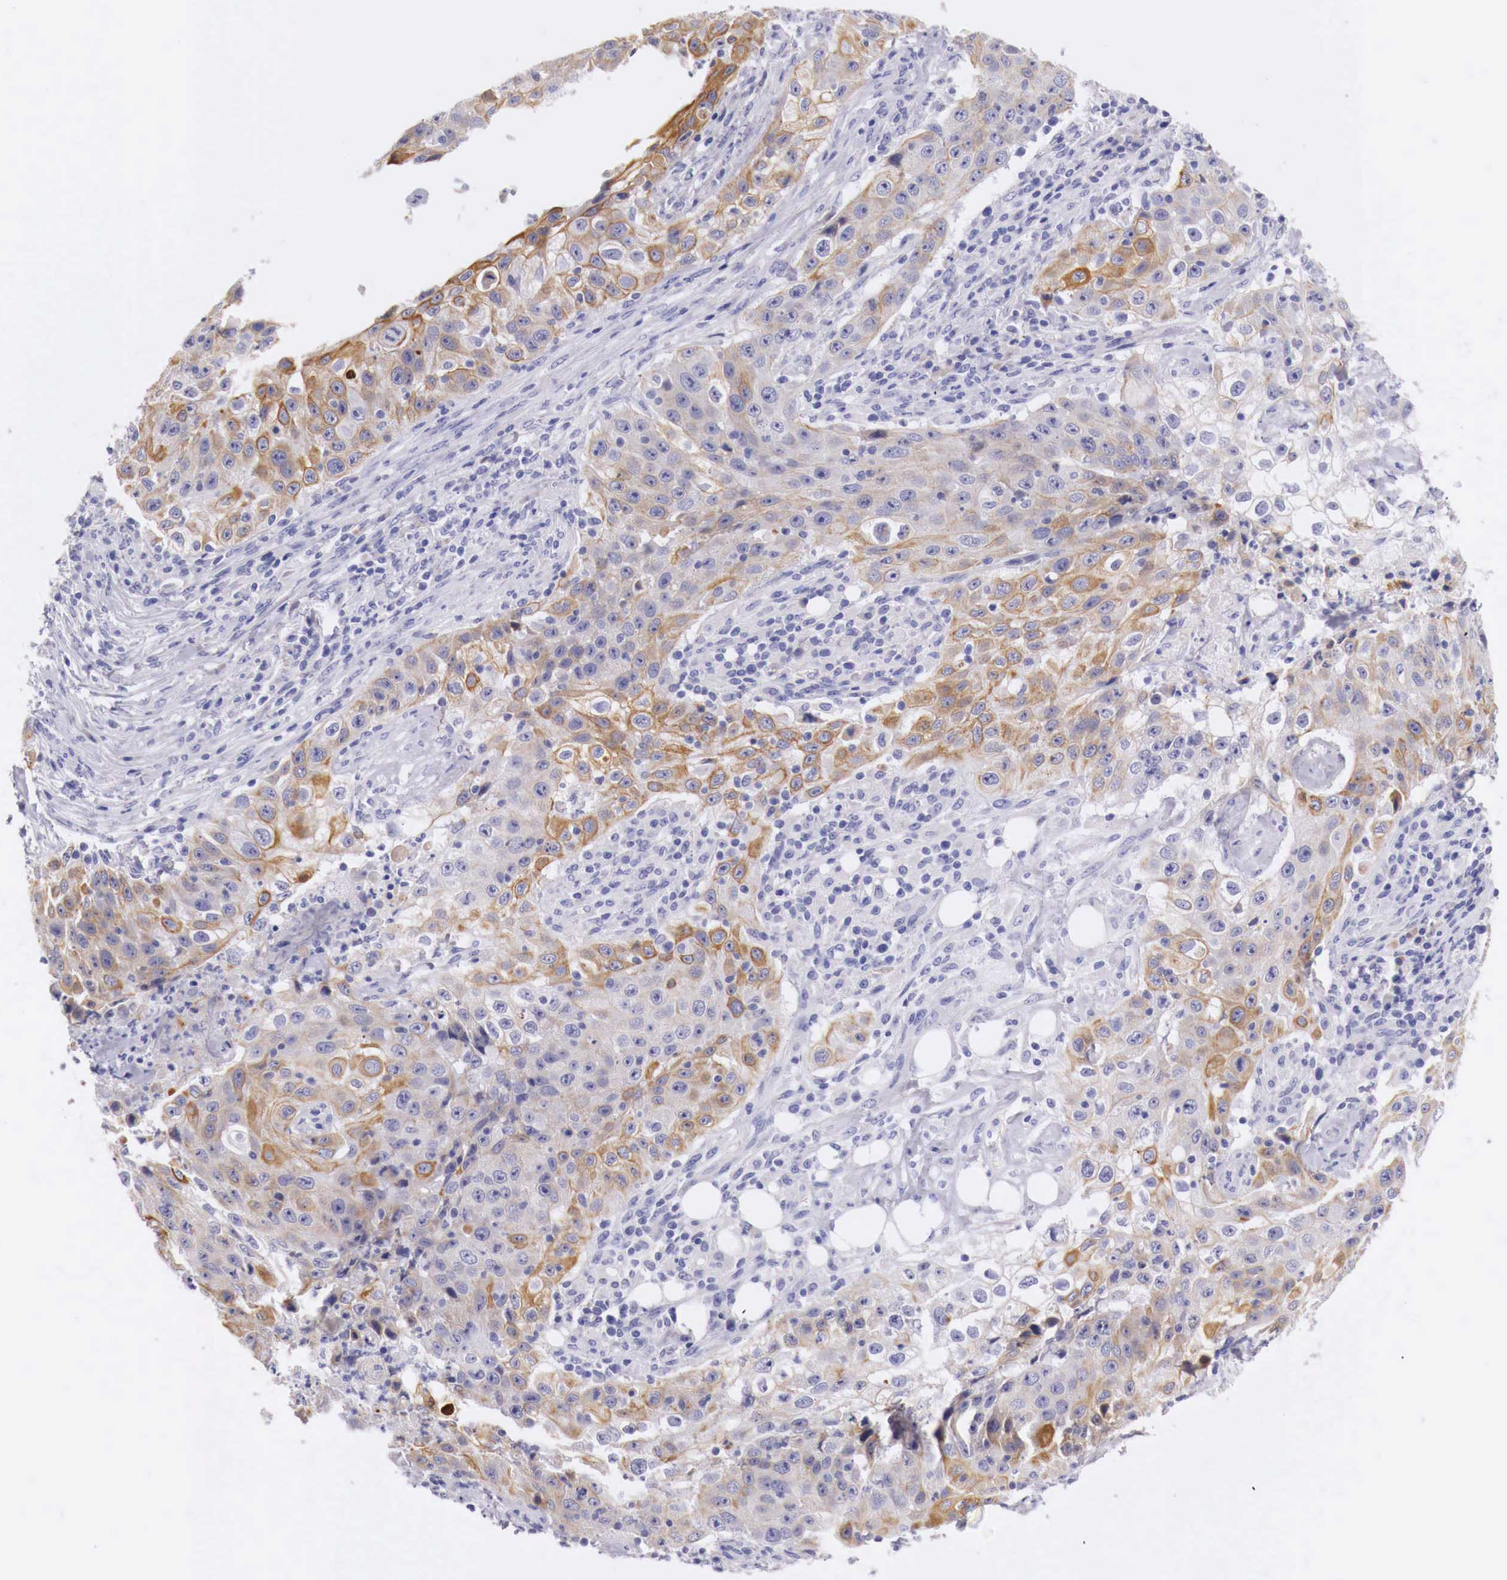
{"staining": {"intensity": "moderate", "quantity": ">75%", "location": "cytoplasmic/membranous"}, "tissue": "lung cancer", "cell_type": "Tumor cells", "image_type": "cancer", "snomed": [{"axis": "morphology", "description": "Squamous cell carcinoma, NOS"}, {"axis": "topography", "description": "Lung"}], "caption": "Lung cancer (squamous cell carcinoma) stained for a protein (brown) reveals moderate cytoplasmic/membranous positive expression in about >75% of tumor cells.", "gene": "NREP", "patient": {"sex": "male", "age": 64}}